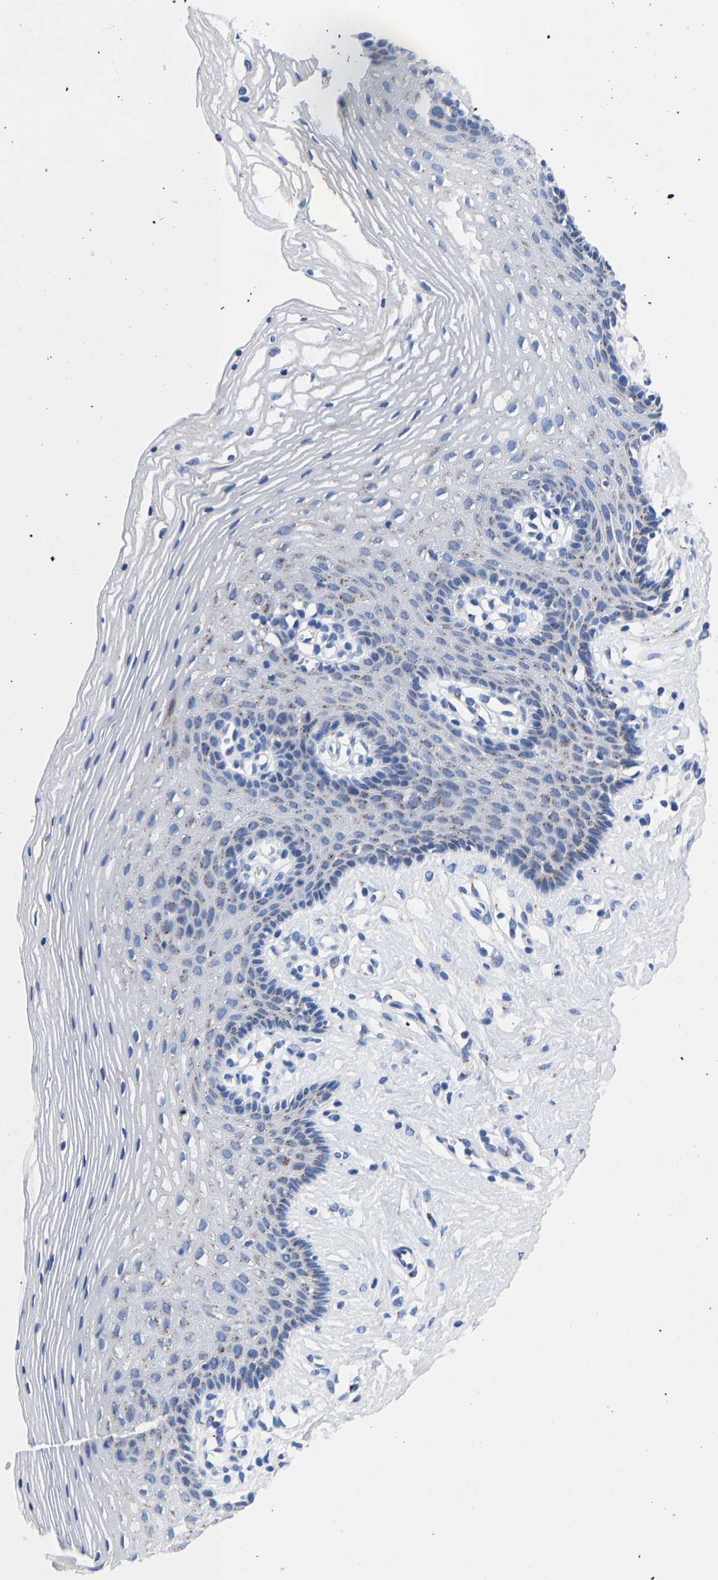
{"staining": {"intensity": "moderate", "quantity": "25%-75%", "location": "cytoplasmic/membranous"}, "tissue": "vagina", "cell_type": "Squamous epithelial cells", "image_type": "normal", "snomed": [{"axis": "morphology", "description": "Normal tissue, NOS"}, {"axis": "topography", "description": "Vagina"}], "caption": "Unremarkable vagina was stained to show a protein in brown. There is medium levels of moderate cytoplasmic/membranous expression in approximately 25%-75% of squamous epithelial cells.", "gene": "TMEM87A", "patient": {"sex": "female", "age": 32}}